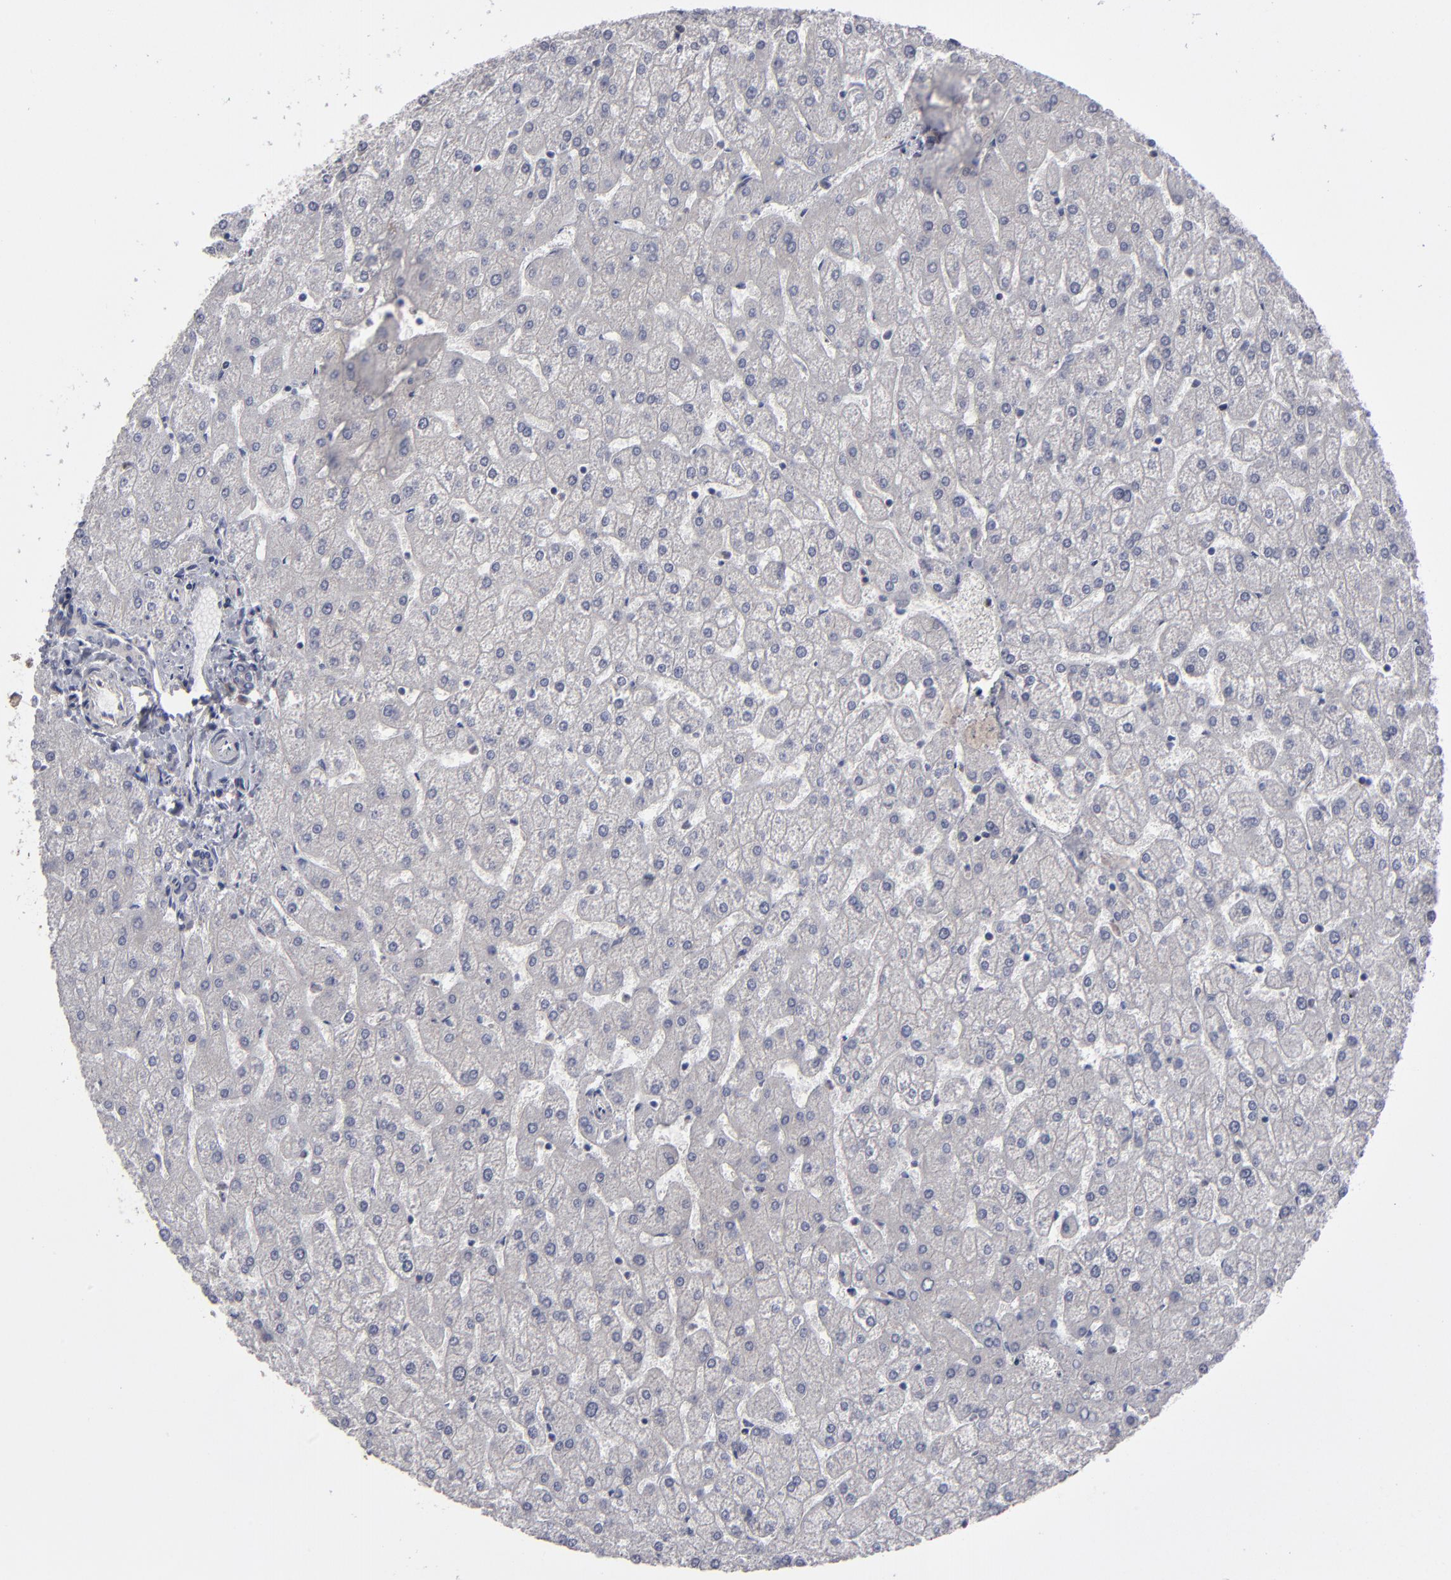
{"staining": {"intensity": "weak", "quantity": "25%-75%", "location": "cytoplasmic/membranous"}, "tissue": "liver", "cell_type": "Cholangiocytes", "image_type": "normal", "snomed": [{"axis": "morphology", "description": "Normal tissue, NOS"}, {"axis": "topography", "description": "Liver"}], "caption": "Liver stained for a protein (brown) demonstrates weak cytoplasmic/membranous positive staining in approximately 25%-75% of cholangiocytes.", "gene": "GLCCI1", "patient": {"sex": "female", "age": 32}}